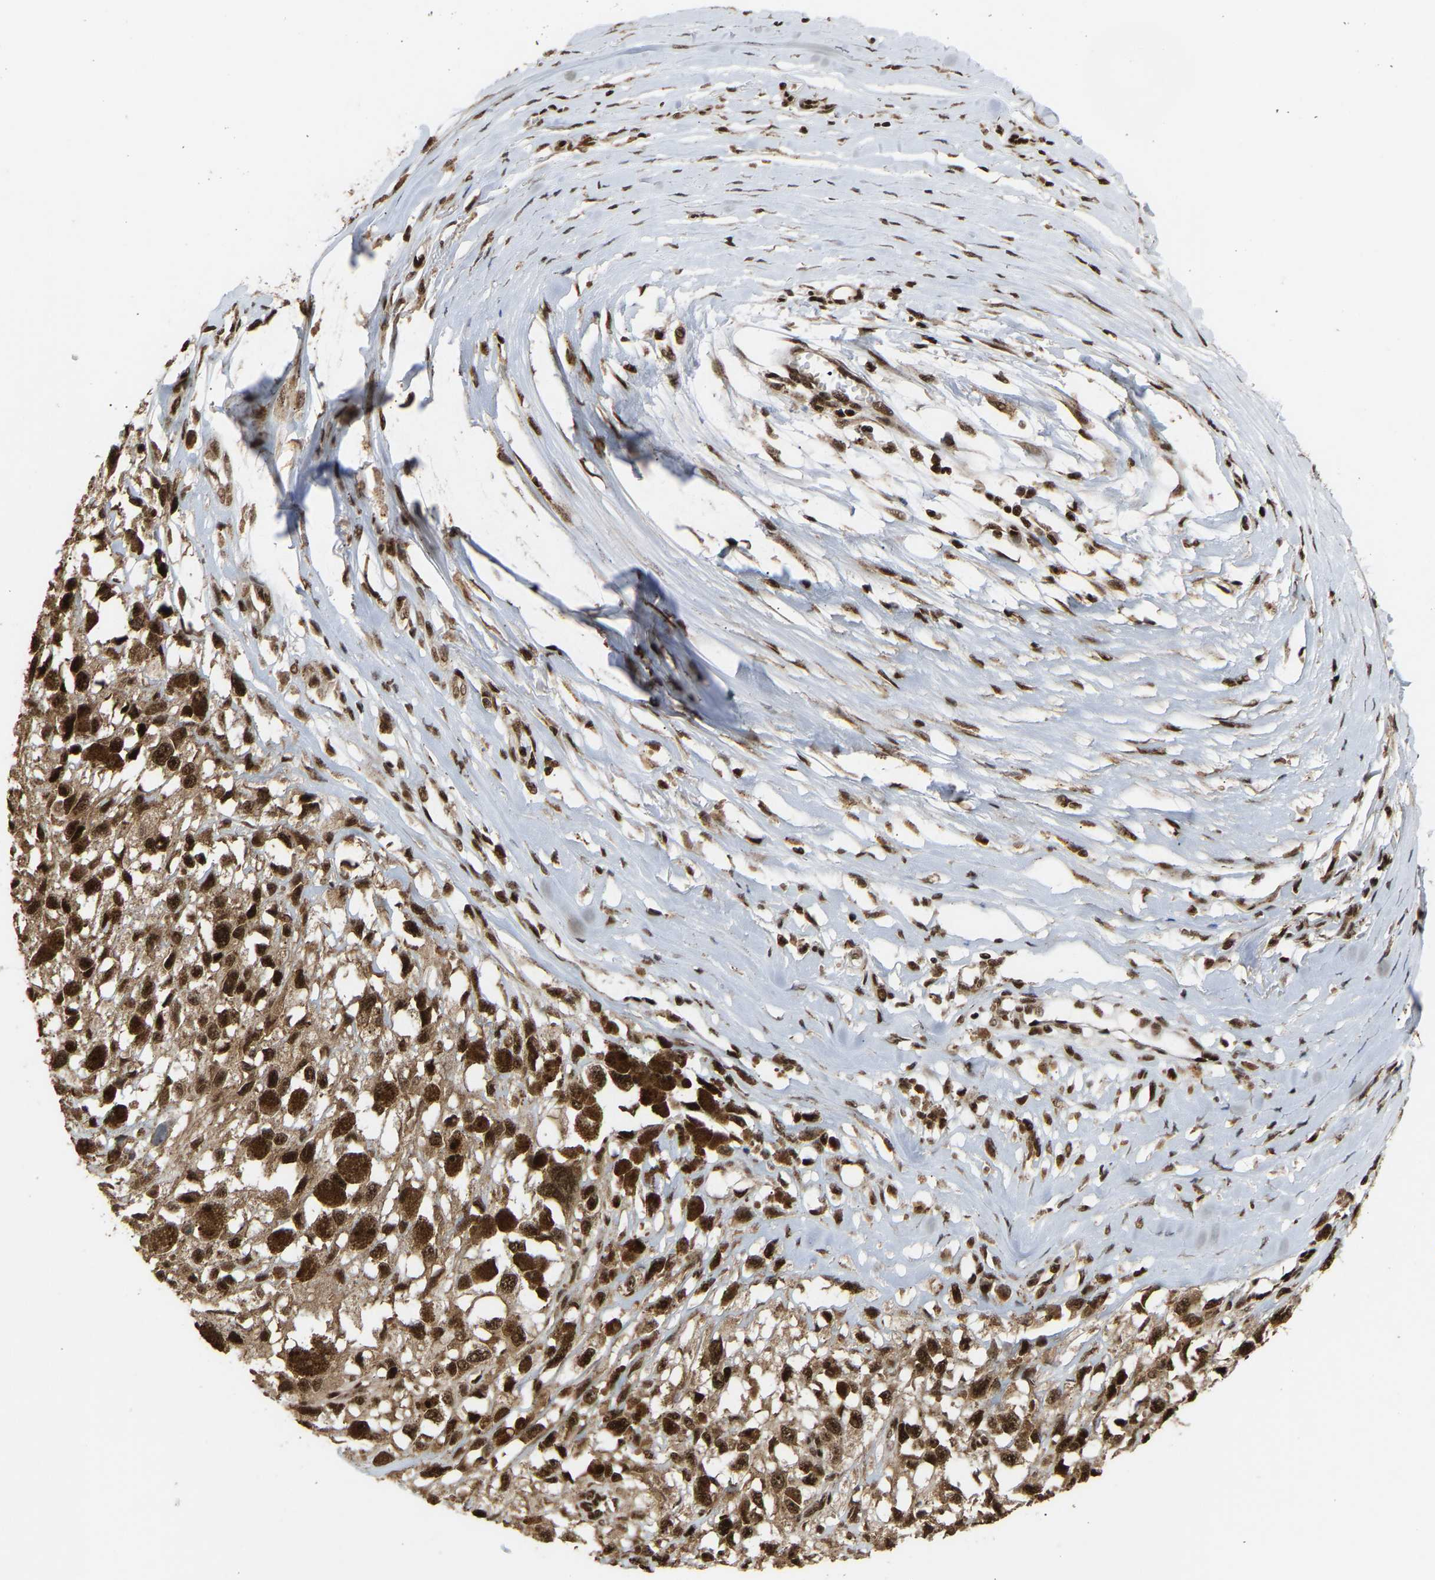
{"staining": {"intensity": "moderate", "quantity": ">75%", "location": "cytoplasmic/membranous,nuclear"}, "tissue": "melanoma", "cell_type": "Tumor cells", "image_type": "cancer", "snomed": [{"axis": "morphology", "description": "Malignant melanoma, Metastatic site"}, {"axis": "topography", "description": "Lymph node"}], "caption": "IHC histopathology image of human melanoma stained for a protein (brown), which reveals medium levels of moderate cytoplasmic/membranous and nuclear expression in approximately >75% of tumor cells.", "gene": "ALYREF", "patient": {"sex": "male", "age": 59}}